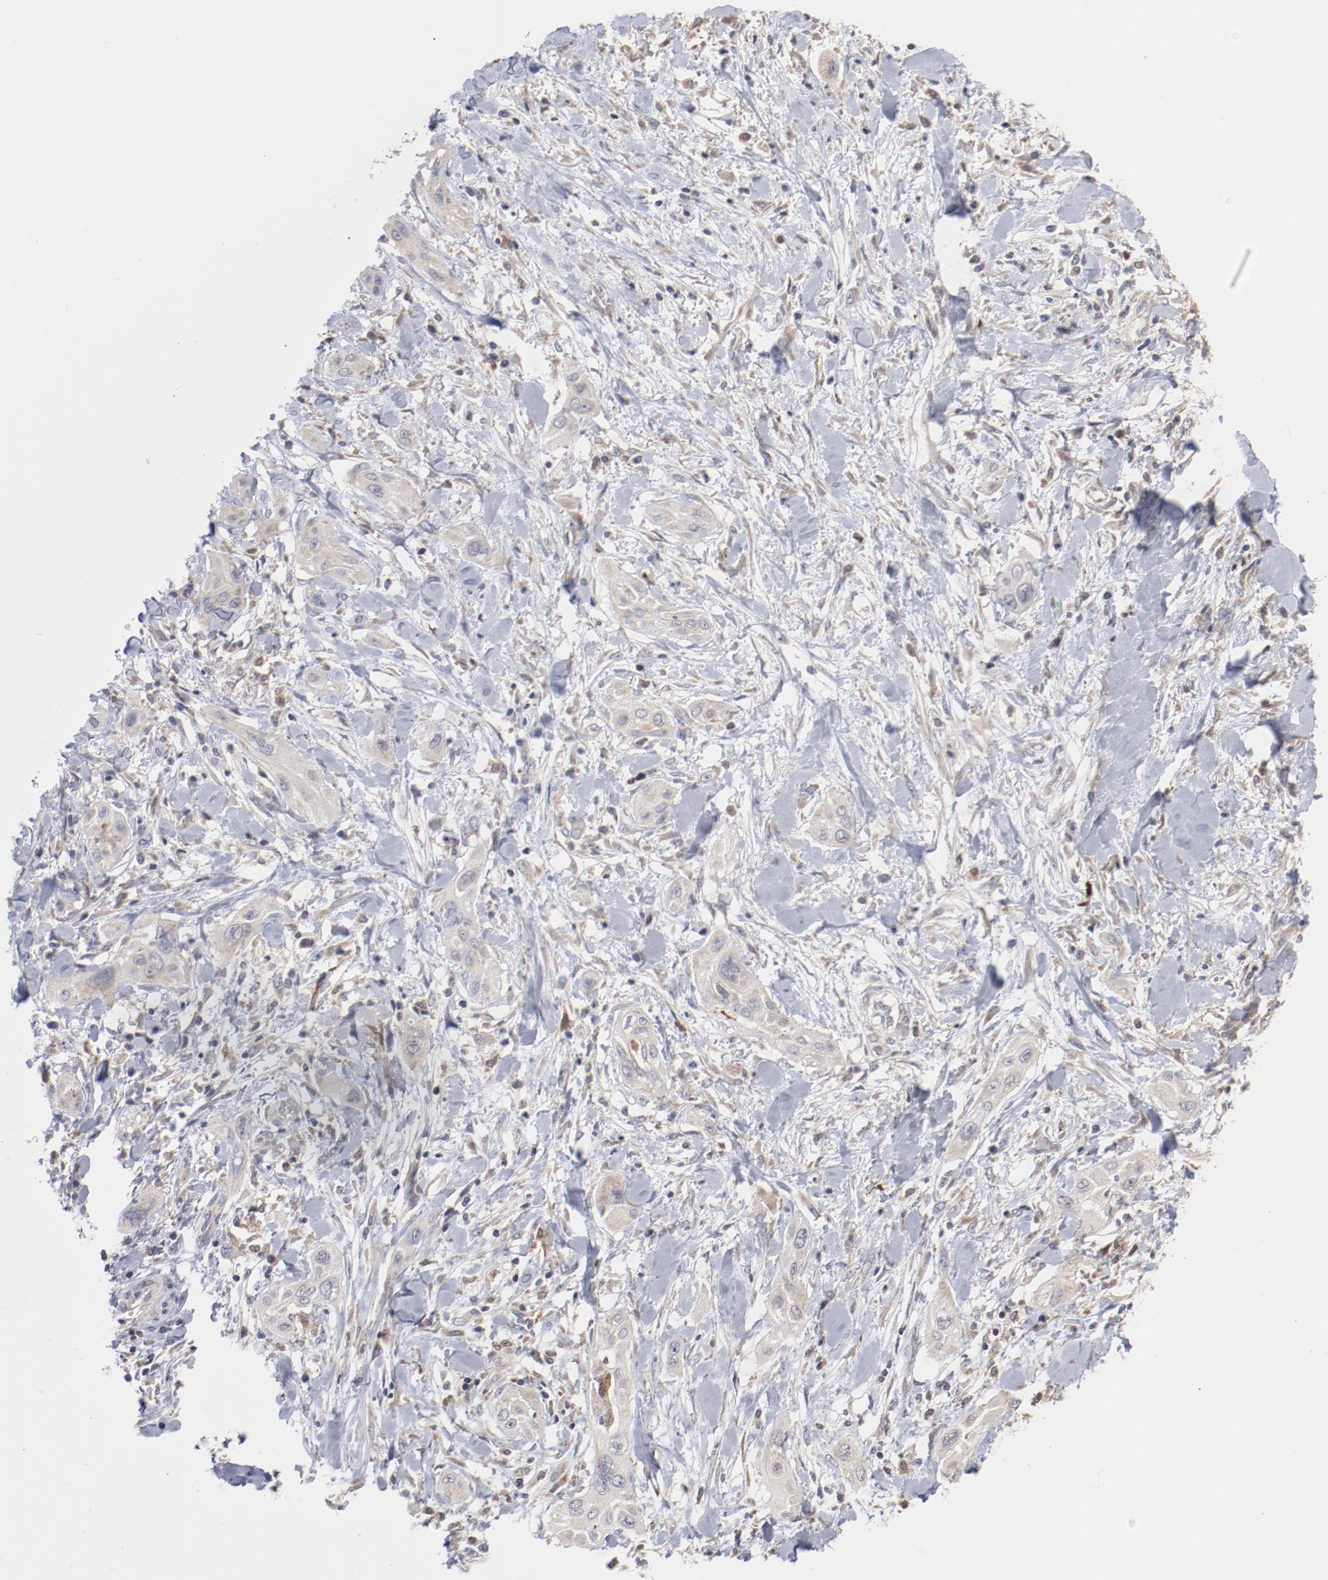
{"staining": {"intensity": "weak", "quantity": ">75%", "location": "cytoplasmic/membranous"}, "tissue": "lung cancer", "cell_type": "Tumor cells", "image_type": "cancer", "snomed": [{"axis": "morphology", "description": "Squamous cell carcinoma, NOS"}, {"axis": "topography", "description": "Lung"}], "caption": "Immunohistochemistry (IHC) histopathology image of neoplastic tissue: squamous cell carcinoma (lung) stained using immunohistochemistry reveals low levels of weak protein expression localized specifically in the cytoplasmic/membranous of tumor cells, appearing as a cytoplasmic/membranous brown color.", "gene": "PPFIBP2", "patient": {"sex": "female", "age": 47}}